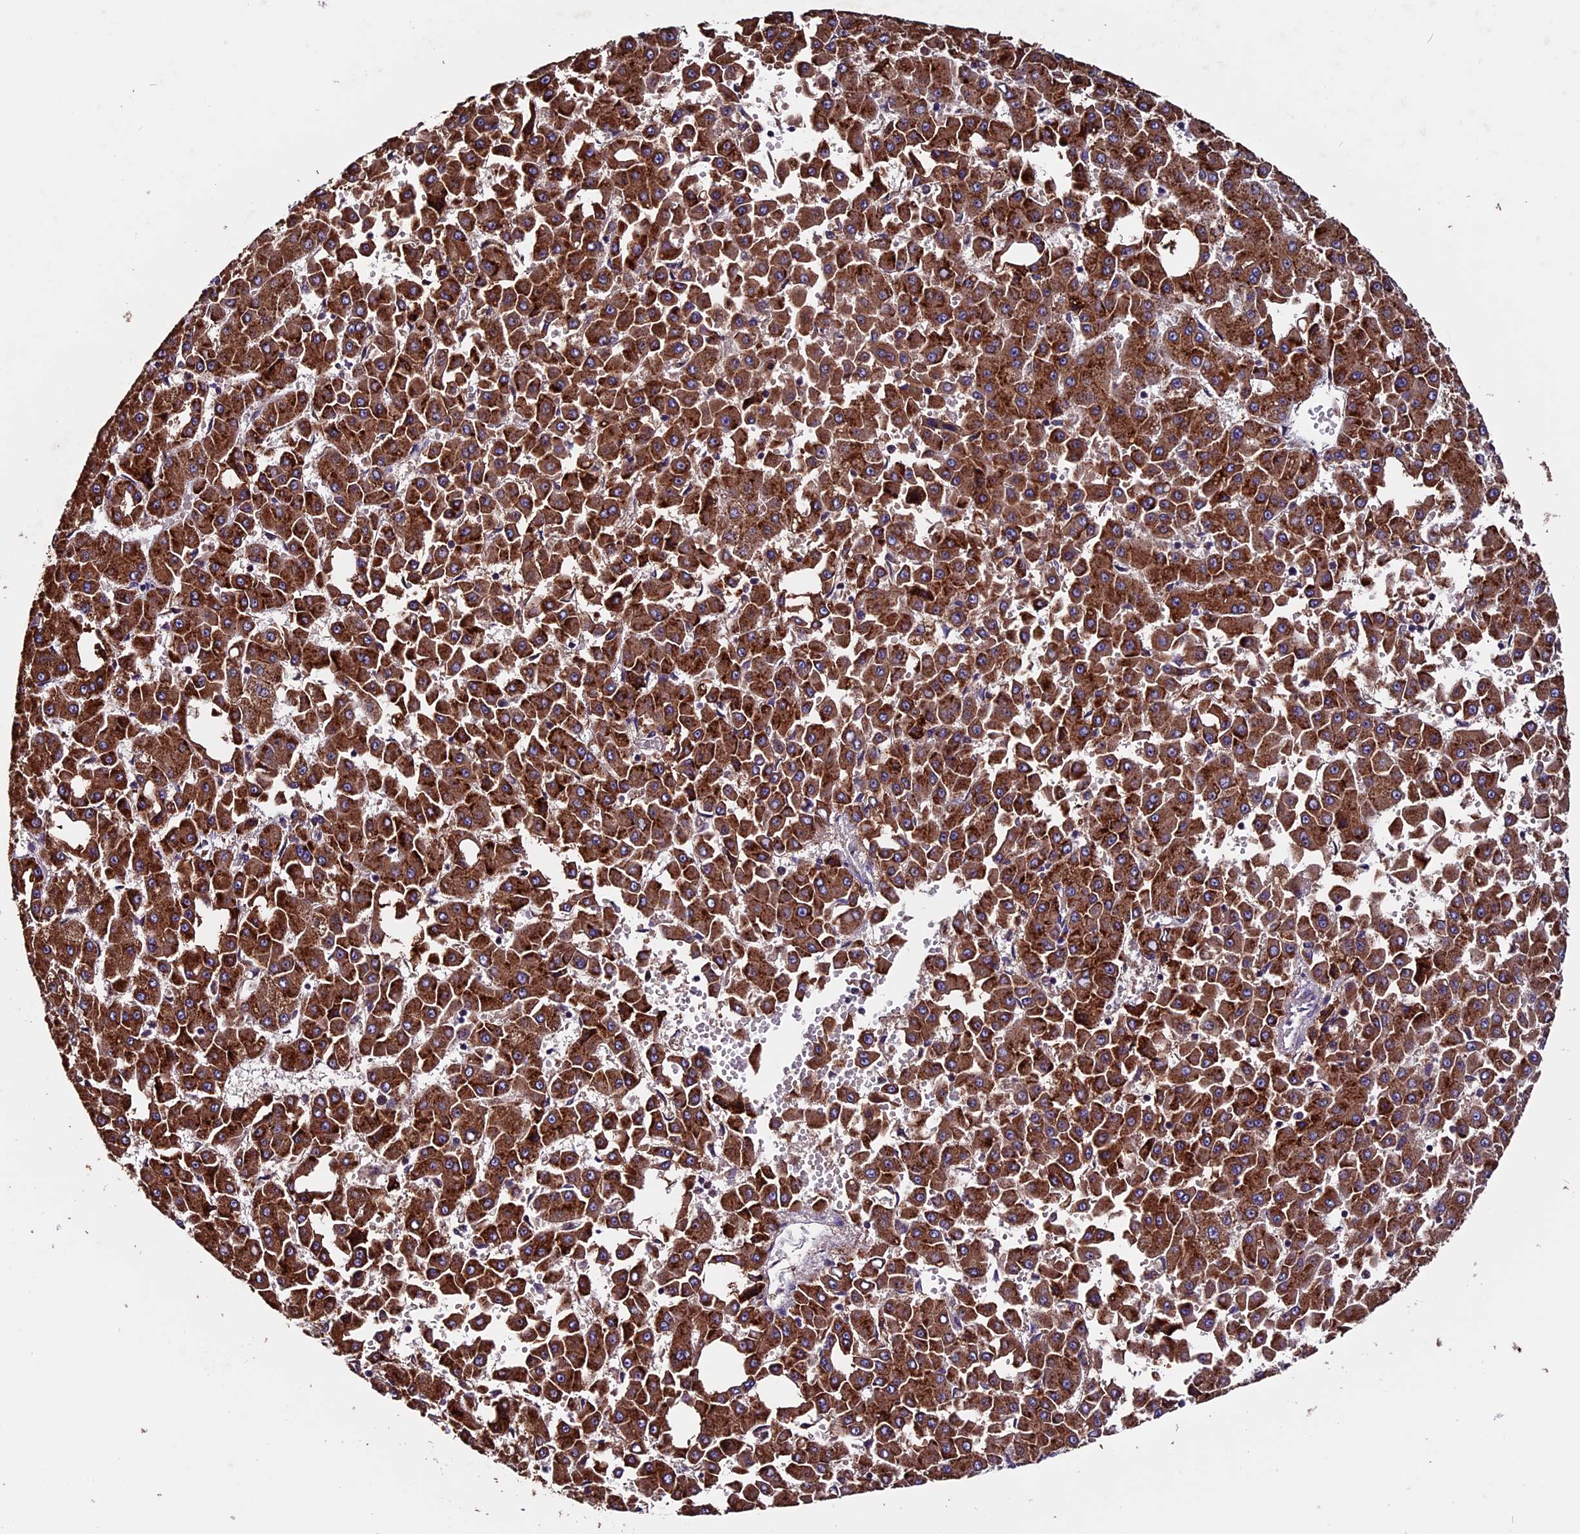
{"staining": {"intensity": "strong", "quantity": ">75%", "location": "cytoplasmic/membranous"}, "tissue": "liver cancer", "cell_type": "Tumor cells", "image_type": "cancer", "snomed": [{"axis": "morphology", "description": "Carcinoma, Hepatocellular, NOS"}, {"axis": "topography", "description": "Liver"}], "caption": "IHC micrograph of liver hepatocellular carcinoma stained for a protein (brown), which exhibits high levels of strong cytoplasmic/membranous expression in approximately >75% of tumor cells.", "gene": "ZNF598", "patient": {"sex": "male", "age": 47}}